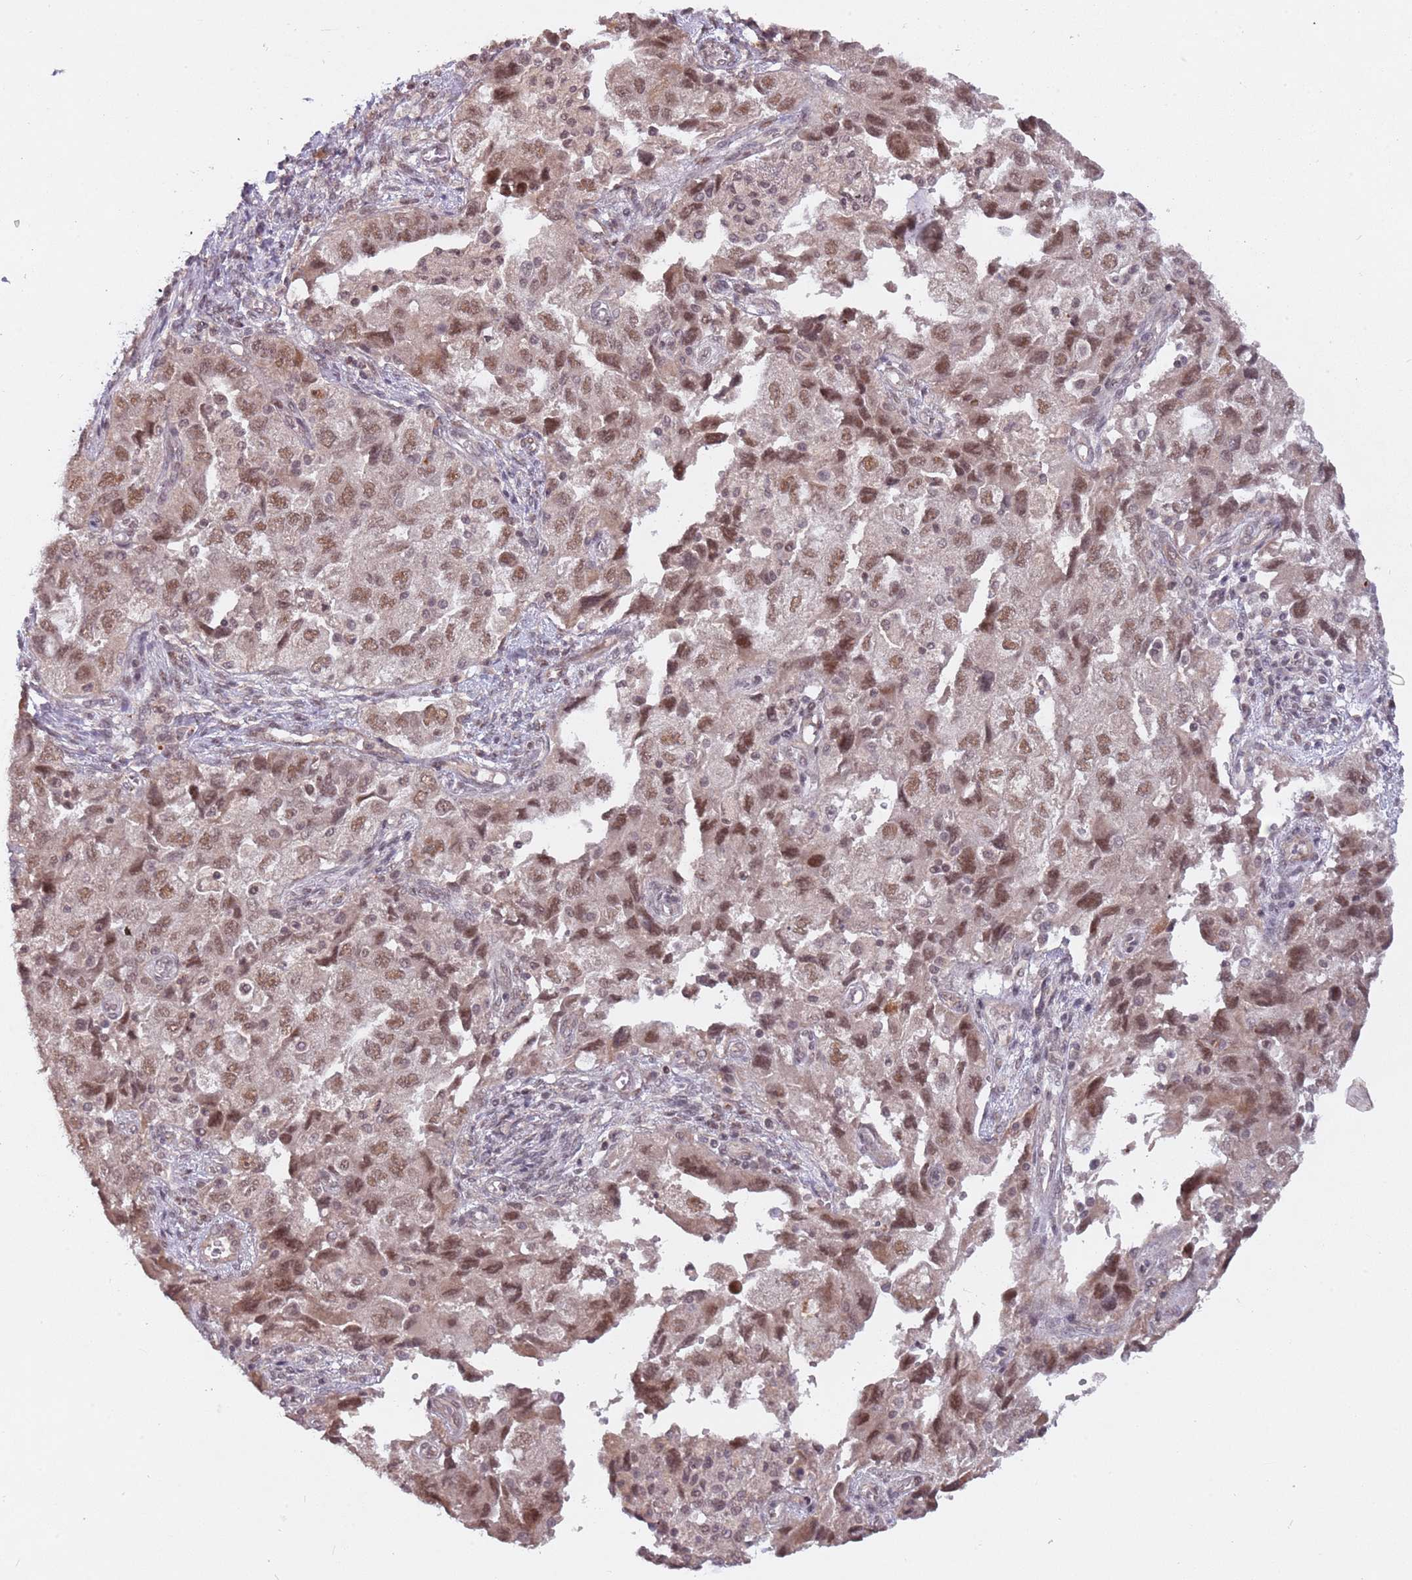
{"staining": {"intensity": "moderate", "quantity": ">75%", "location": "cytoplasmic/membranous,nuclear"}, "tissue": "ovarian cancer", "cell_type": "Tumor cells", "image_type": "cancer", "snomed": [{"axis": "morphology", "description": "Carcinoma, NOS"}, {"axis": "morphology", "description": "Cystadenocarcinoma, serous, NOS"}, {"axis": "topography", "description": "Ovary"}], "caption": "An IHC photomicrograph of tumor tissue is shown. Protein staining in brown highlights moderate cytoplasmic/membranous and nuclear positivity in ovarian cancer within tumor cells.", "gene": "SUDS3", "patient": {"sex": "female", "age": 69}}